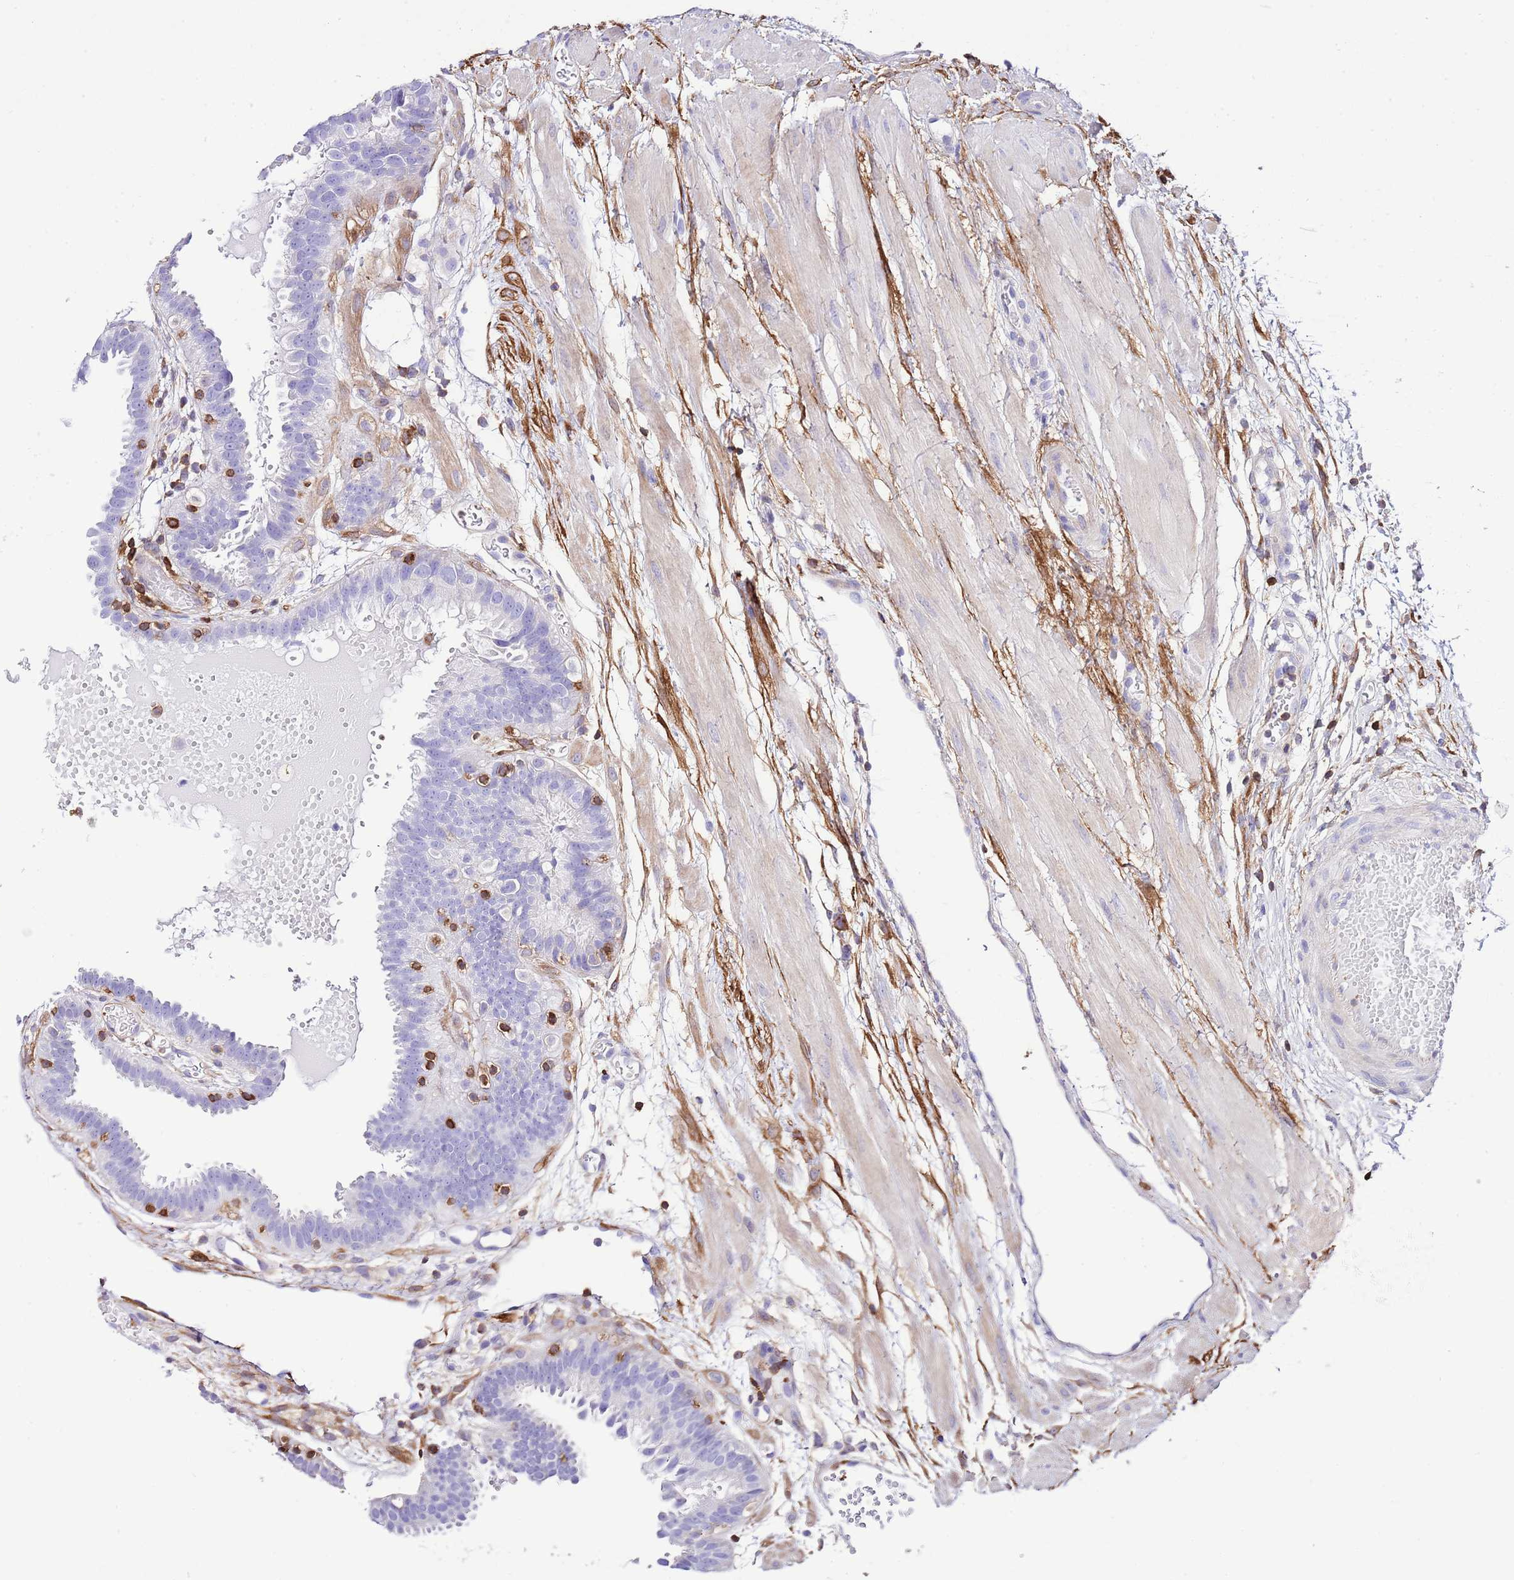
{"staining": {"intensity": "negative", "quantity": "none", "location": "none"}, "tissue": "fallopian tube", "cell_type": "Glandular cells", "image_type": "normal", "snomed": [{"axis": "morphology", "description": "Normal tissue, NOS"}, {"axis": "topography", "description": "Fallopian tube"}], "caption": "Photomicrograph shows no significant protein positivity in glandular cells of normal fallopian tube. (DAB immunohistochemistry (IHC), high magnification).", "gene": "CNN2", "patient": {"sex": "female", "age": 37}}